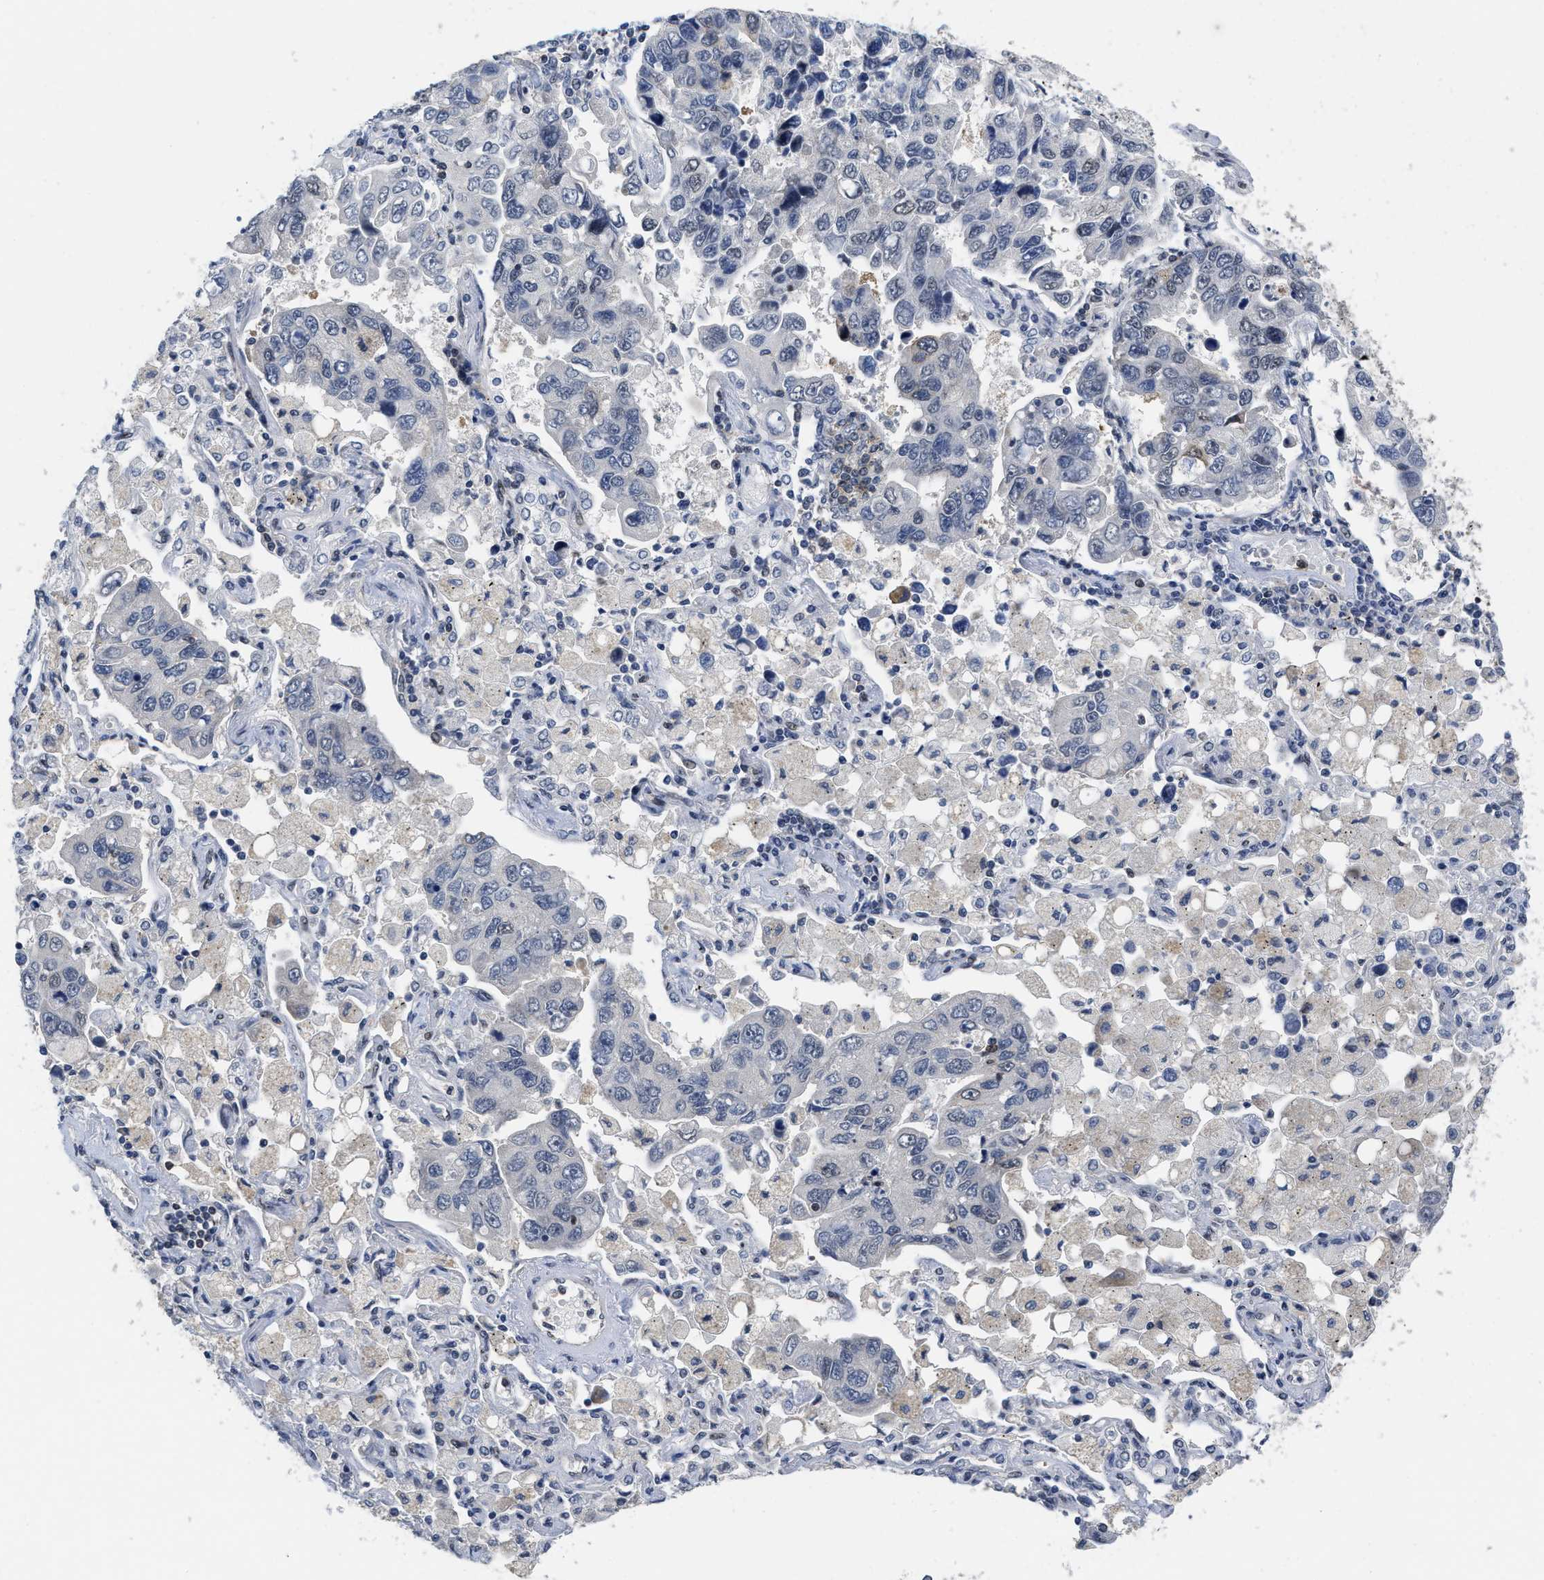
{"staining": {"intensity": "negative", "quantity": "none", "location": "none"}, "tissue": "lung cancer", "cell_type": "Tumor cells", "image_type": "cancer", "snomed": [{"axis": "morphology", "description": "Adenocarcinoma, NOS"}, {"axis": "topography", "description": "Lung"}], "caption": "Tumor cells show no significant protein positivity in lung cancer. (DAB (3,3'-diaminobenzidine) immunohistochemistry (IHC) with hematoxylin counter stain).", "gene": "HIF1A", "patient": {"sex": "male", "age": 64}}